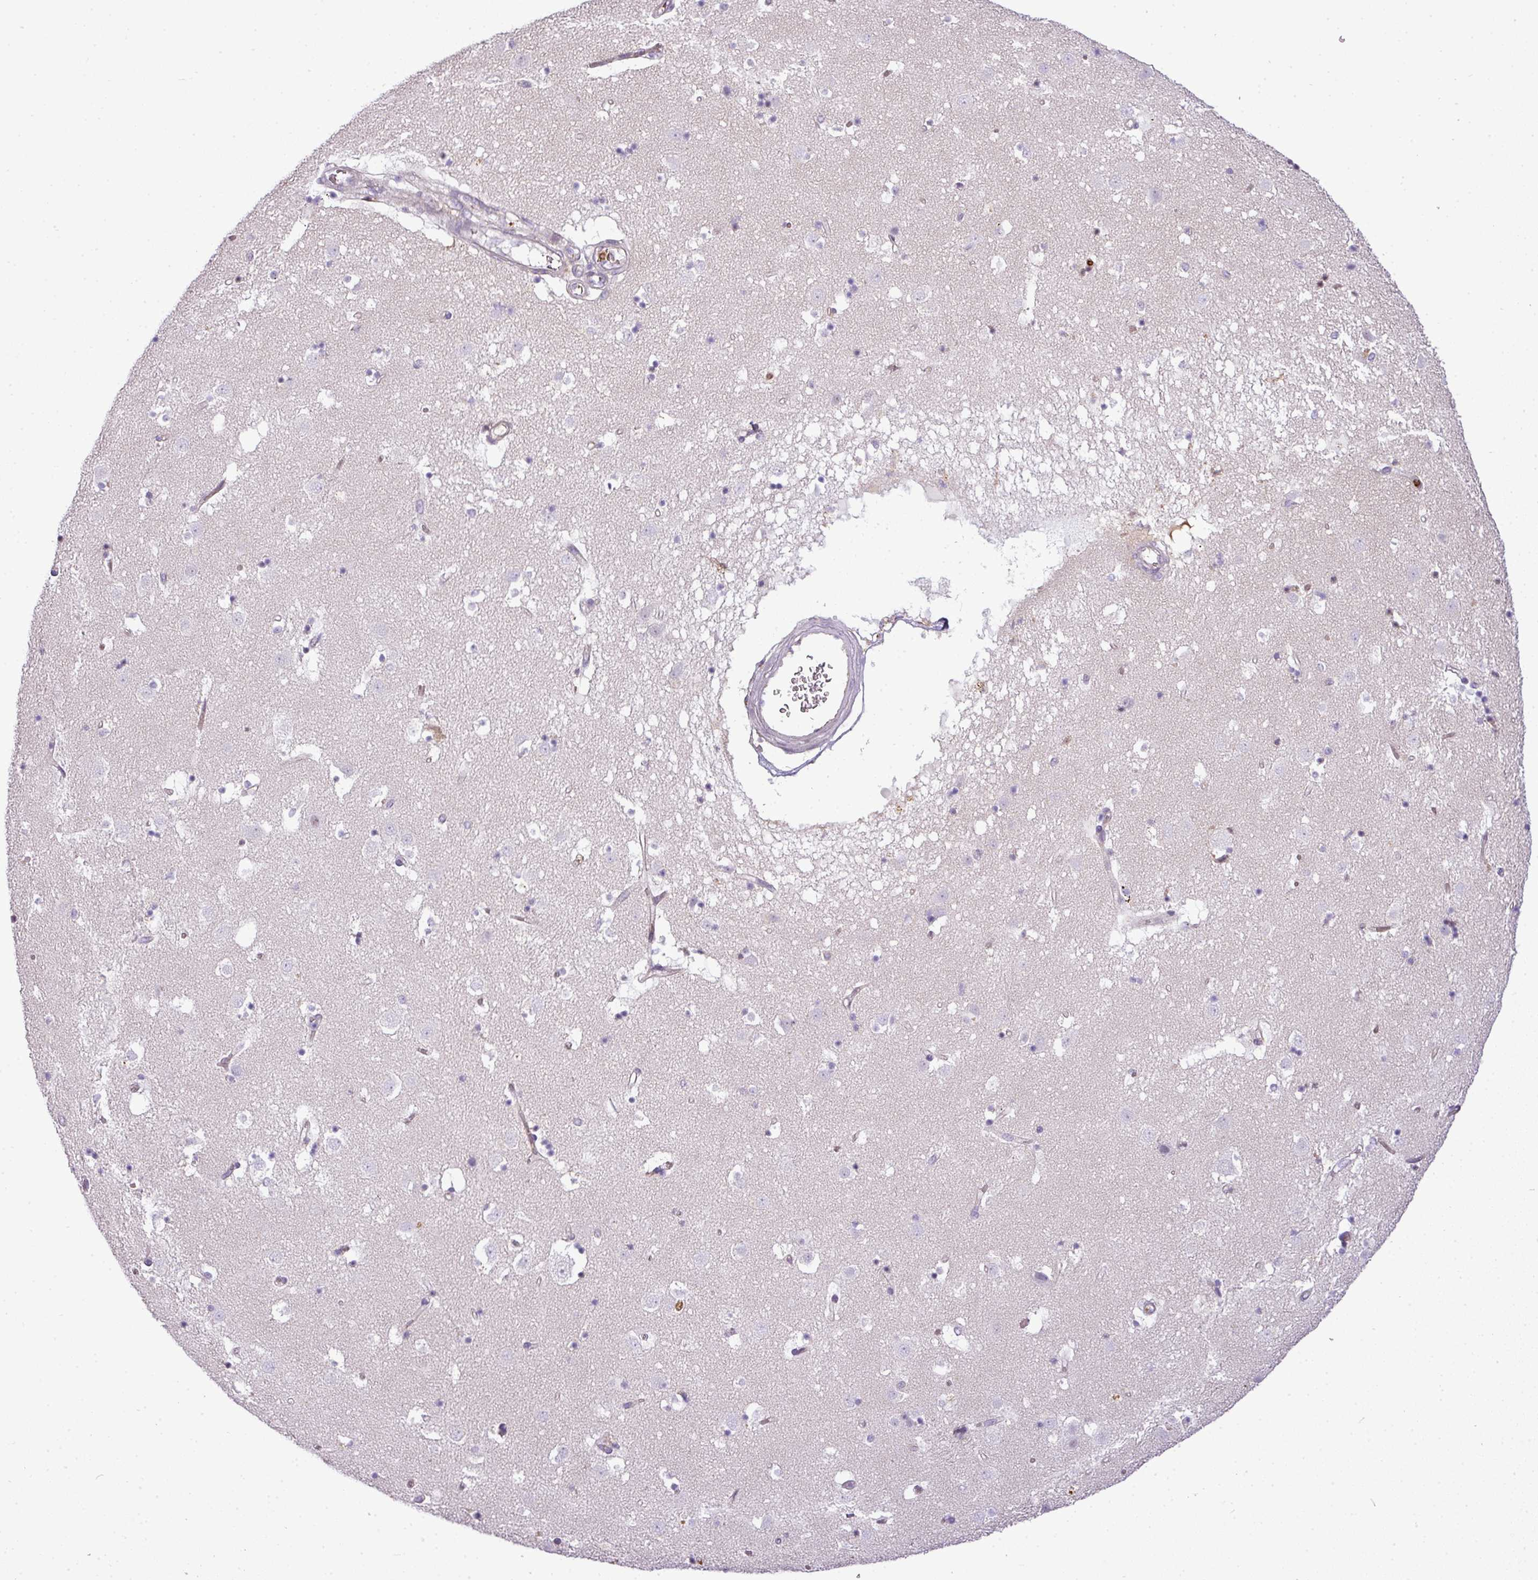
{"staining": {"intensity": "negative", "quantity": "none", "location": "none"}, "tissue": "caudate", "cell_type": "Glial cells", "image_type": "normal", "snomed": [{"axis": "morphology", "description": "Normal tissue, NOS"}, {"axis": "topography", "description": "Lateral ventricle wall"}], "caption": "A photomicrograph of human caudate is negative for staining in glial cells. The staining is performed using DAB brown chromogen with nuclei counter-stained in using hematoxylin.", "gene": "C4A", "patient": {"sex": "male", "age": 58}}